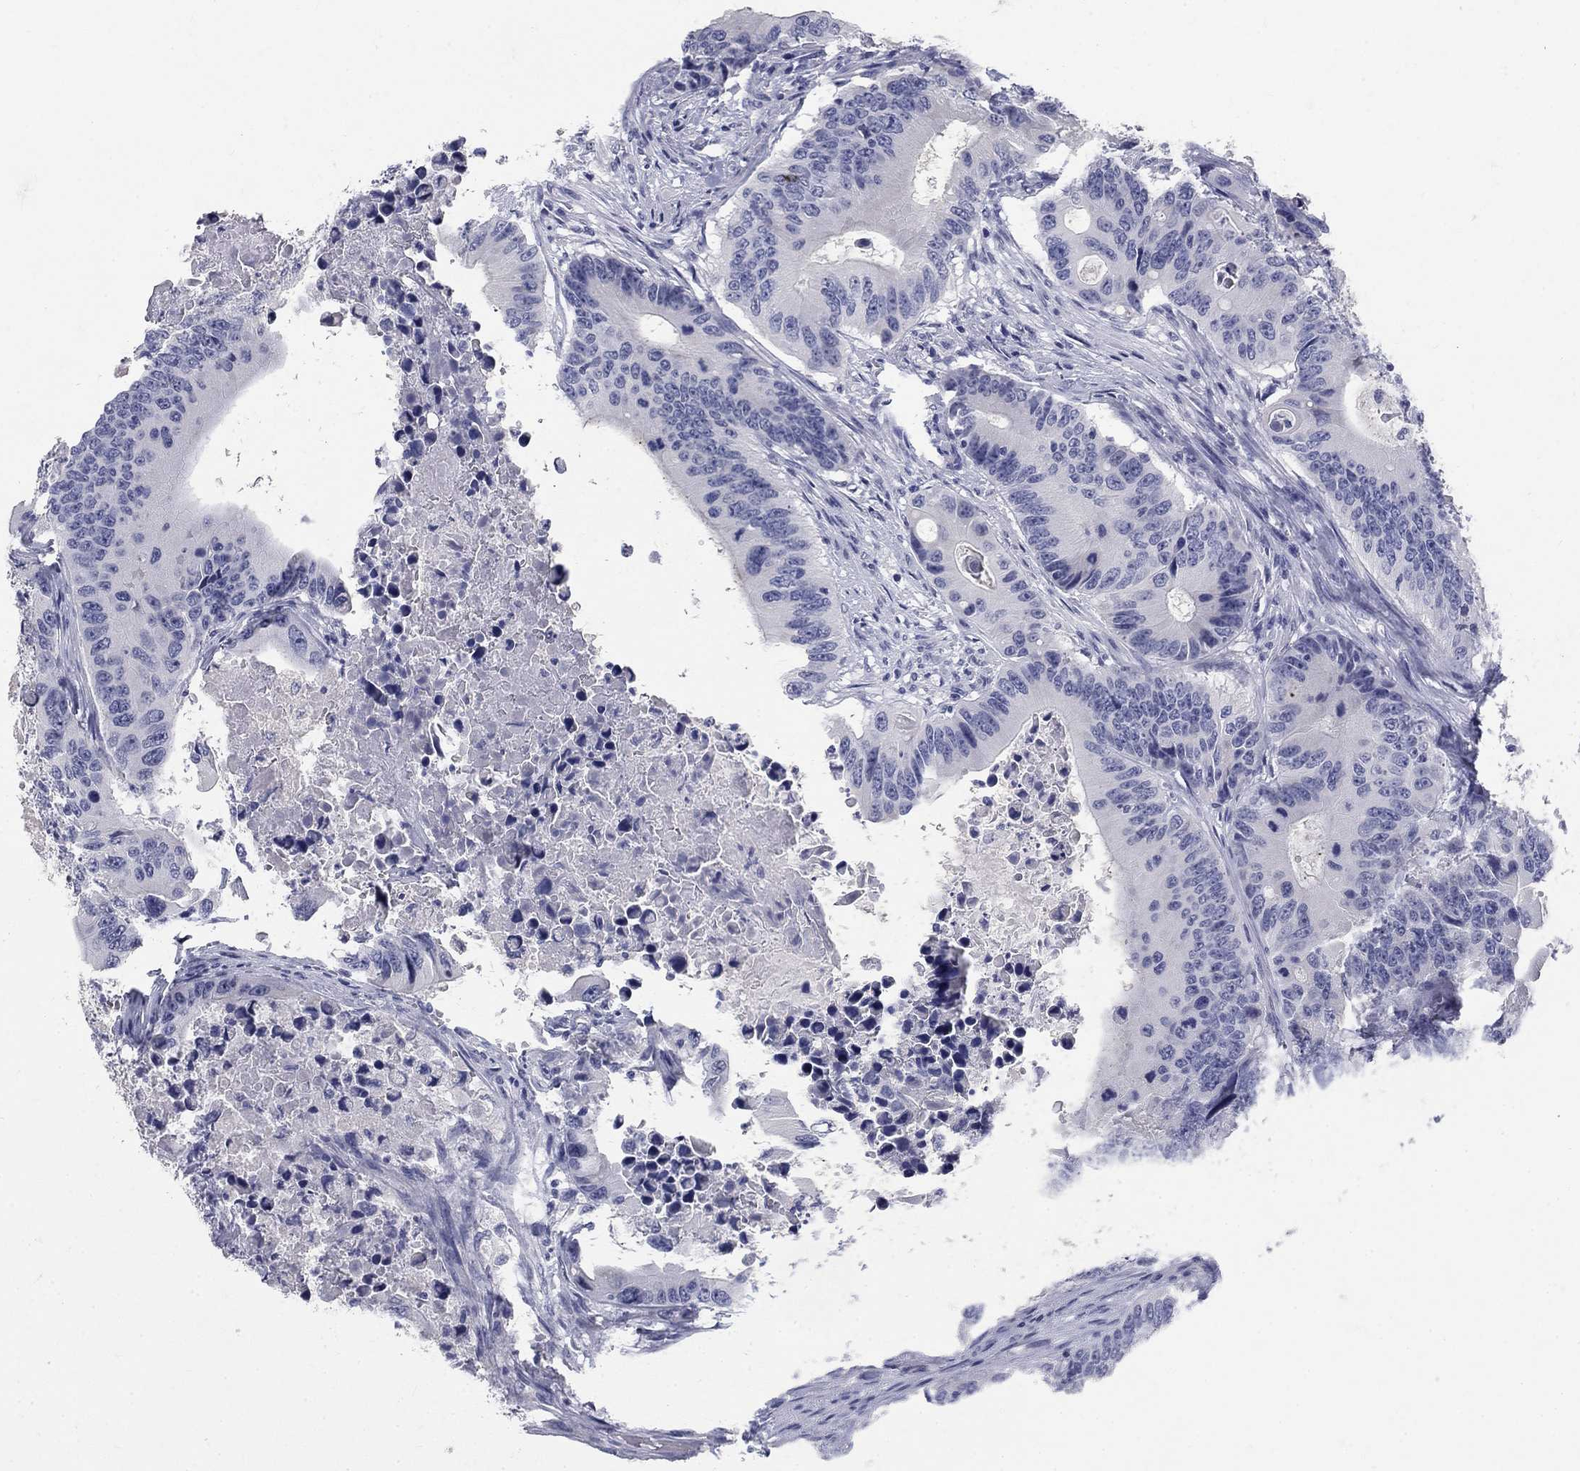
{"staining": {"intensity": "negative", "quantity": "none", "location": "none"}, "tissue": "colorectal cancer", "cell_type": "Tumor cells", "image_type": "cancer", "snomed": [{"axis": "morphology", "description": "Adenocarcinoma, NOS"}, {"axis": "topography", "description": "Colon"}], "caption": "Photomicrograph shows no protein staining in tumor cells of colorectal cancer (adenocarcinoma) tissue. (DAB immunohistochemistry (IHC) with hematoxylin counter stain).", "gene": "ELAVL4", "patient": {"sex": "female", "age": 90}}